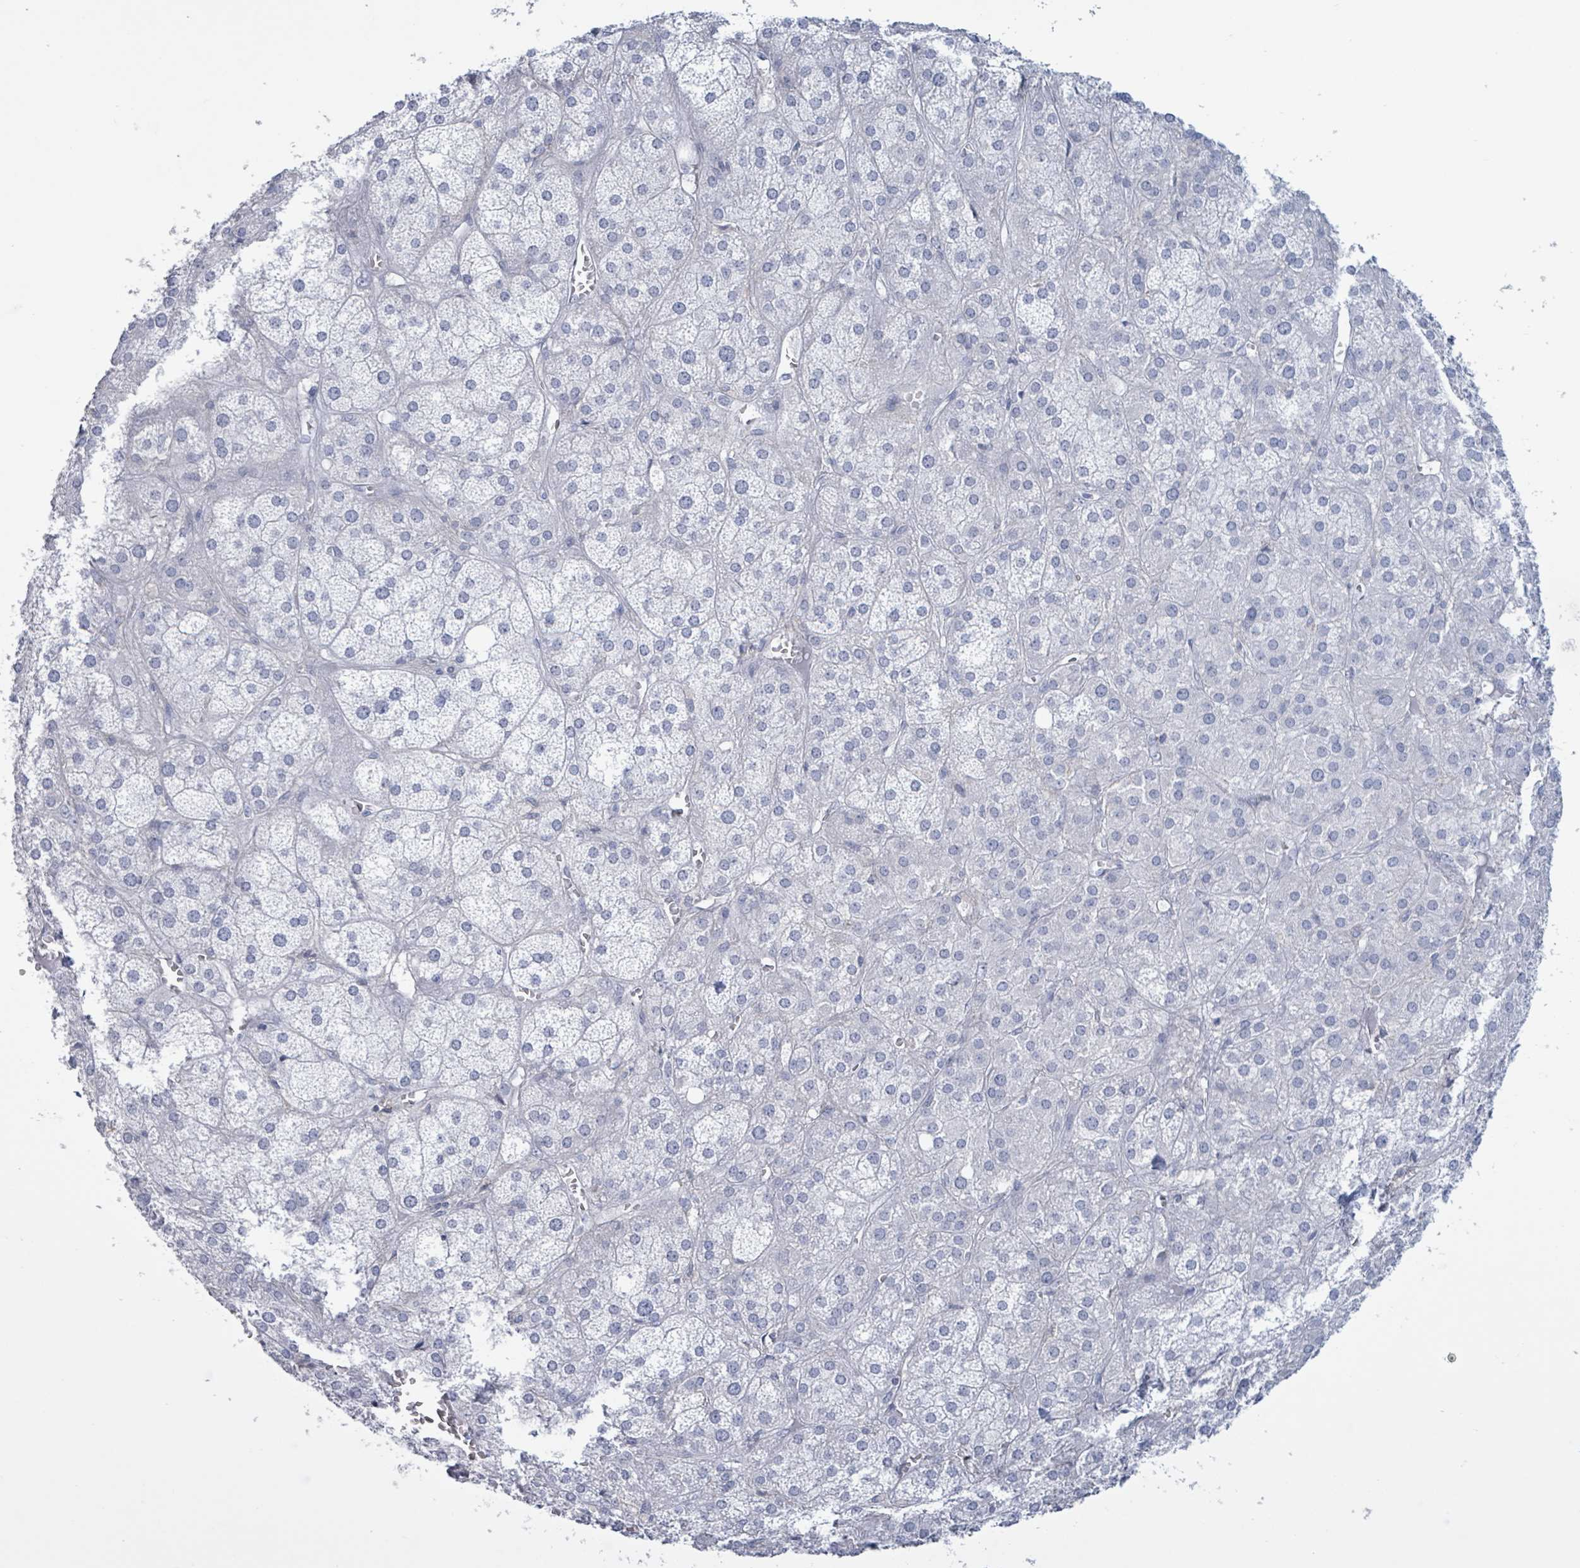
{"staining": {"intensity": "negative", "quantity": "none", "location": "none"}, "tissue": "adrenal gland", "cell_type": "Glandular cells", "image_type": "normal", "snomed": [{"axis": "morphology", "description": "Normal tissue, NOS"}, {"axis": "topography", "description": "Adrenal gland"}], "caption": "Benign adrenal gland was stained to show a protein in brown. There is no significant positivity in glandular cells.", "gene": "CT45A10", "patient": {"sex": "female", "age": 61}}